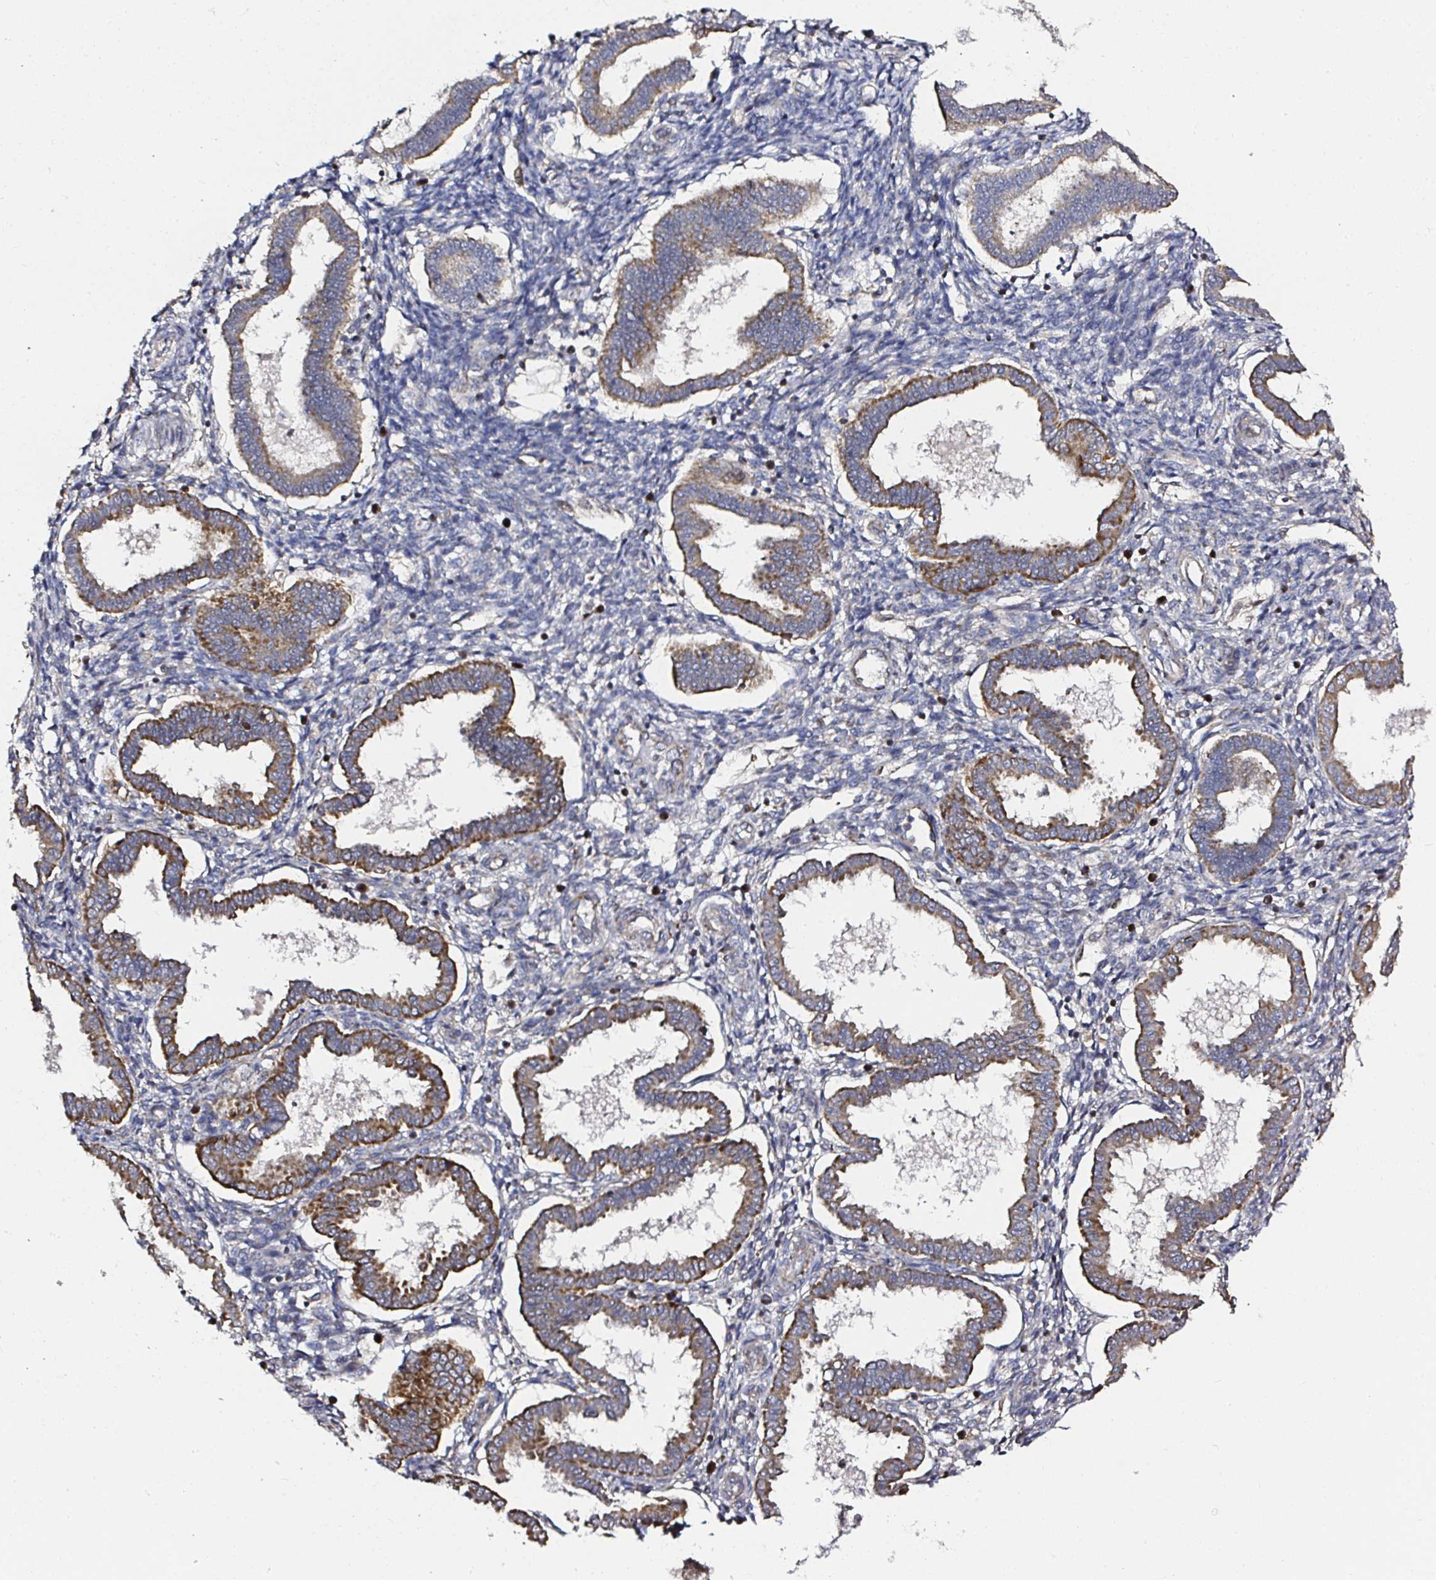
{"staining": {"intensity": "moderate", "quantity": "<25%", "location": "cytoplasmic/membranous"}, "tissue": "endometrium", "cell_type": "Cells in endometrial stroma", "image_type": "normal", "snomed": [{"axis": "morphology", "description": "Normal tissue, NOS"}, {"axis": "topography", "description": "Endometrium"}], "caption": "Immunohistochemical staining of normal human endometrium displays moderate cytoplasmic/membranous protein staining in approximately <25% of cells in endometrial stroma.", "gene": "ATAD3A", "patient": {"sex": "female", "age": 24}}